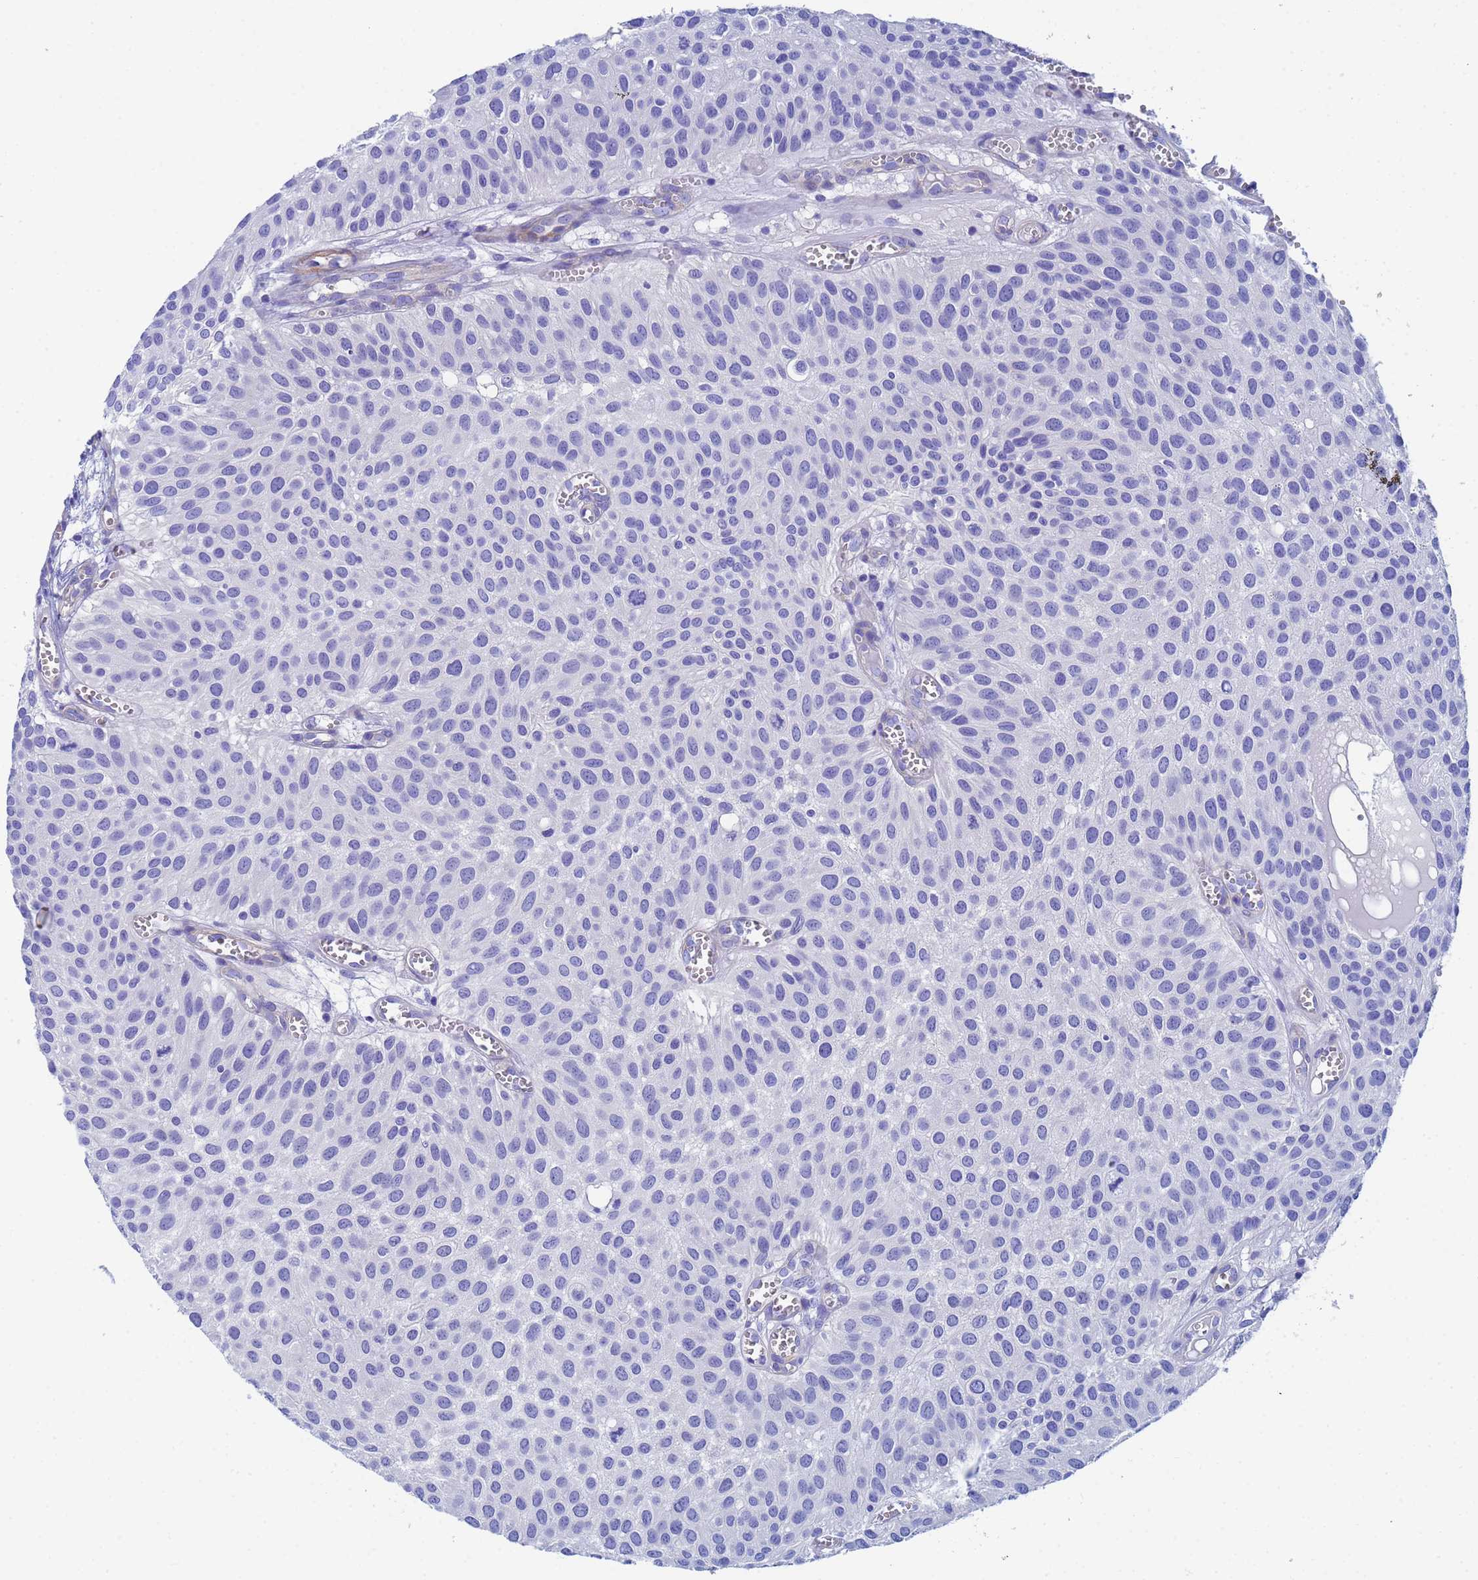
{"staining": {"intensity": "negative", "quantity": "none", "location": "none"}, "tissue": "urothelial cancer", "cell_type": "Tumor cells", "image_type": "cancer", "snomed": [{"axis": "morphology", "description": "Urothelial carcinoma, Low grade"}, {"axis": "topography", "description": "Urinary bladder"}], "caption": "High power microscopy image of an IHC histopathology image of urothelial cancer, revealing no significant staining in tumor cells.", "gene": "CST4", "patient": {"sex": "male", "age": 88}}